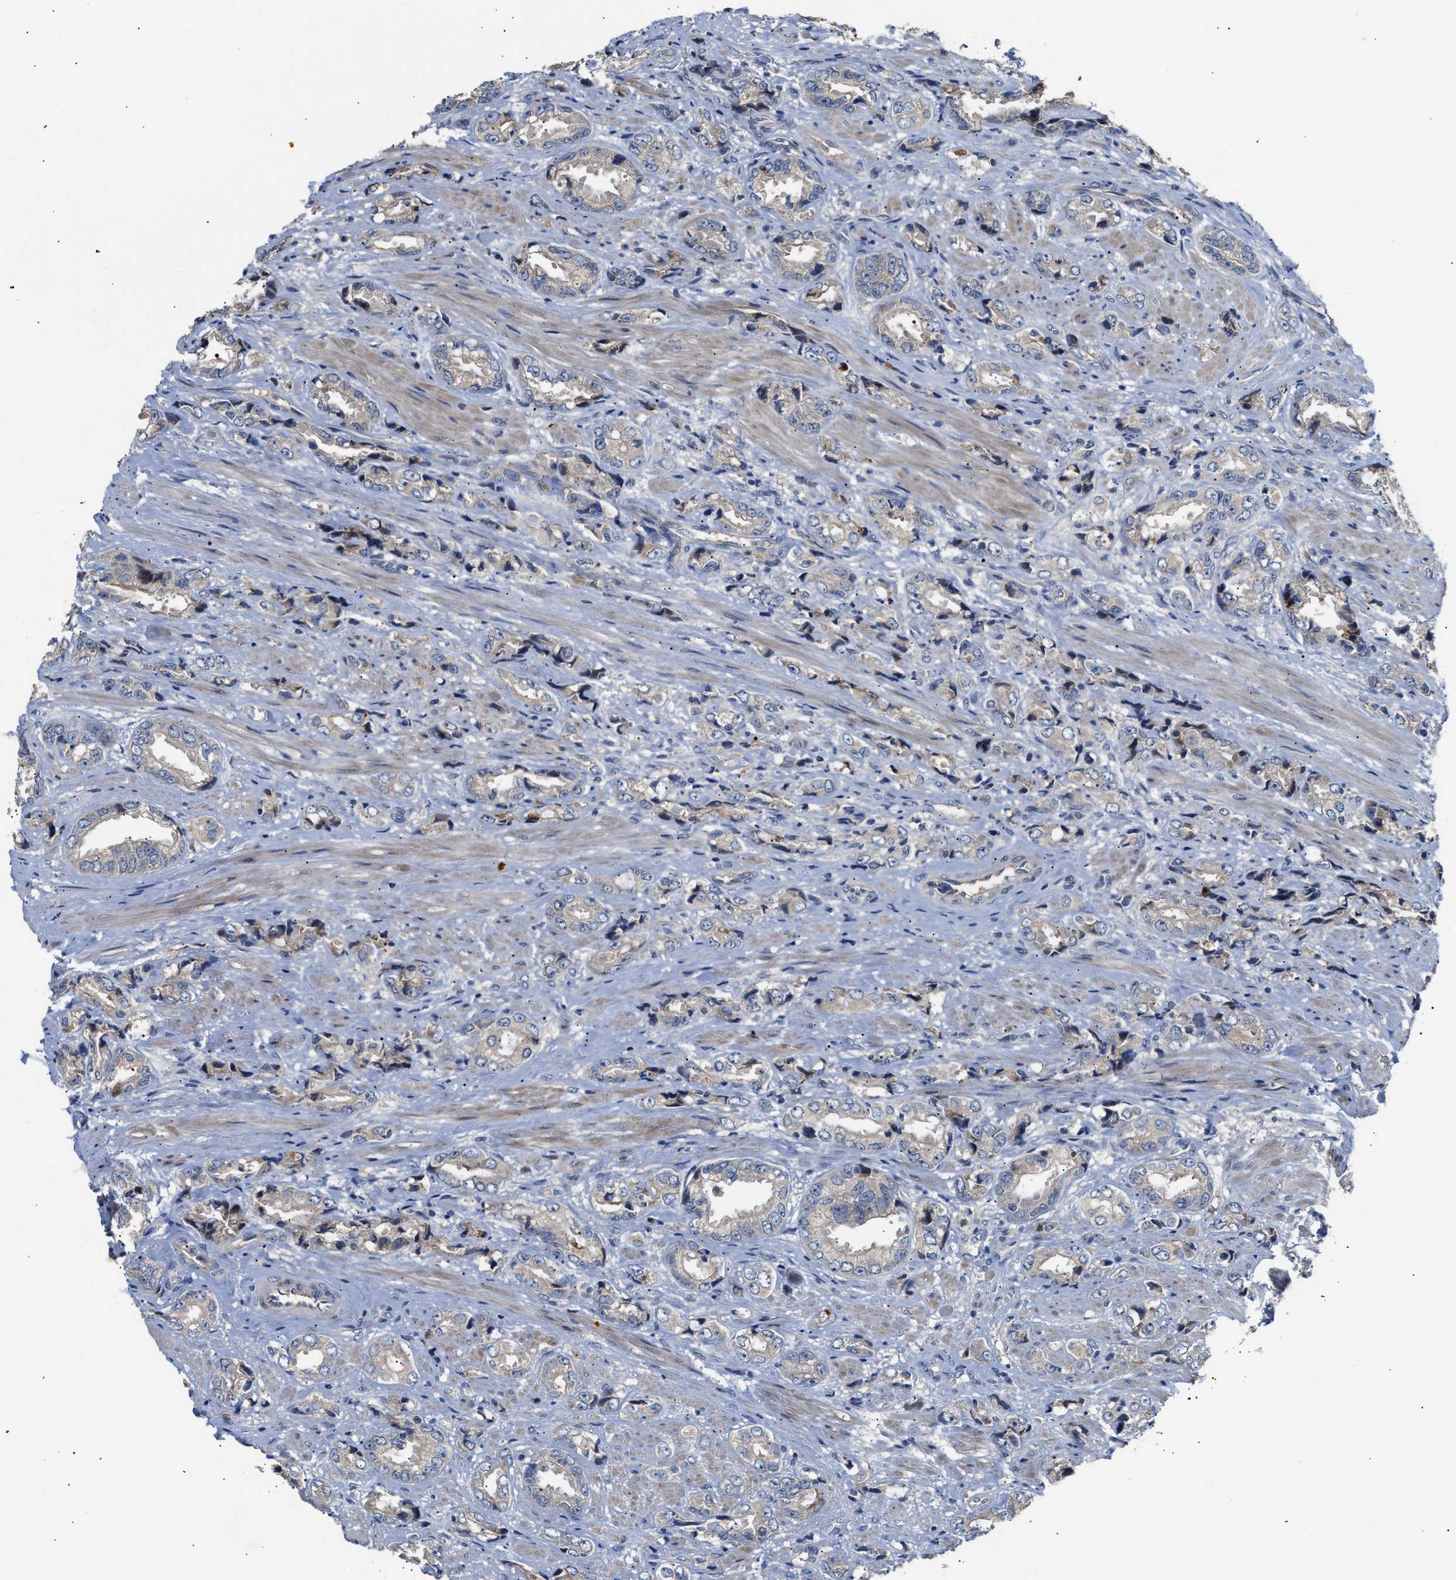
{"staining": {"intensity": "negative", "quantity": "none", "location": "none"}, "tissue": "prostate cancer", "cell_type": "Tumor cells", "image_type": "cancer", "snomed": [{"axis": "morphology", "description": "Adenocarcinoma, High grade"}, {"axis": "topography", "description": "Prostate"}], "caption": "This micrograph is of prostate high-grade adenocarcinoma stained with IHC to label a protein in brown with the nuclei are counter-stained blue. There is no positivity in tumor cells.", "gene": "KASH5", "patient": {"sex": "male", "age": 61}}